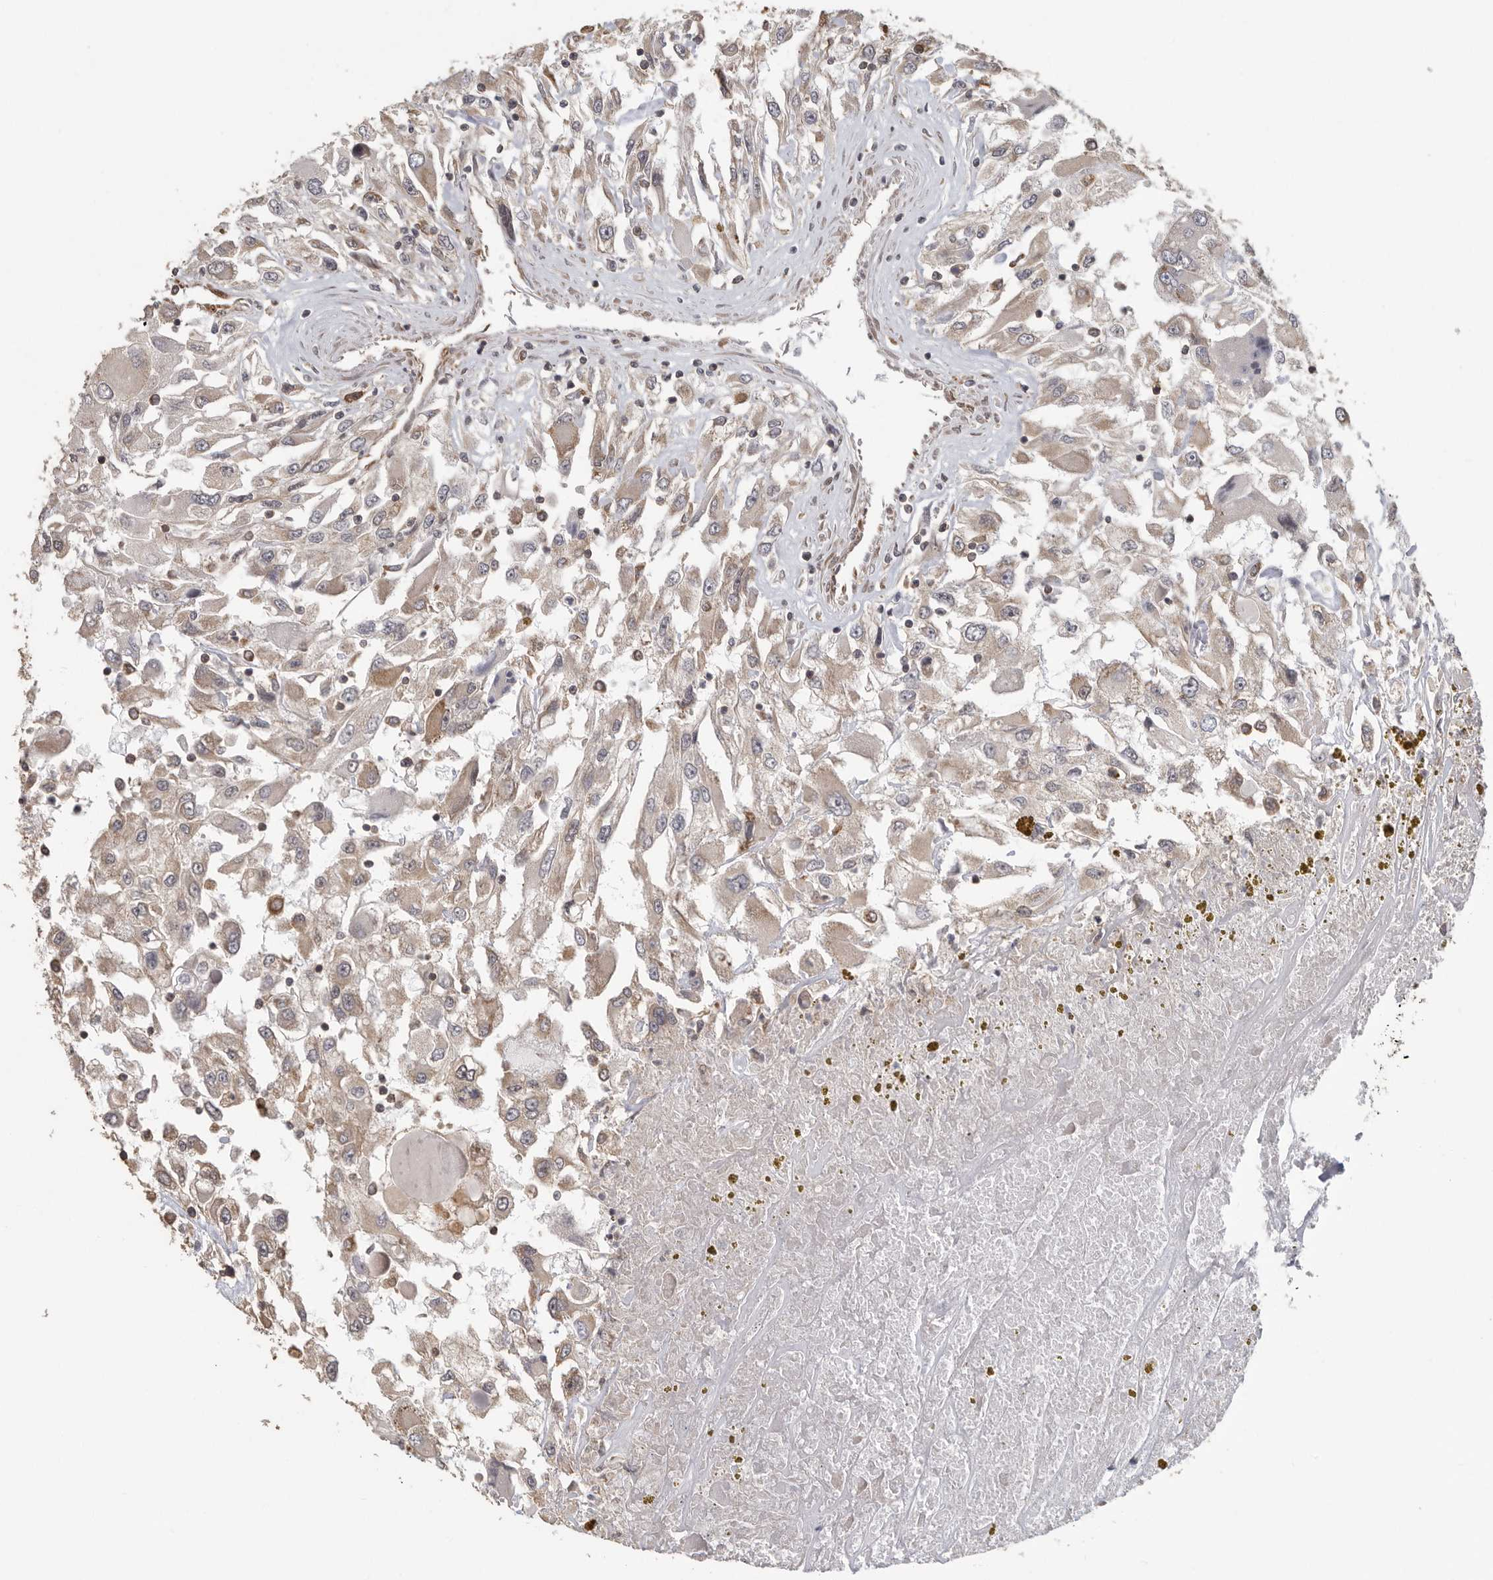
{"staining": {"intensity": "weak", "quantity": "25%-75%", "location": "cytoplasmic/membranous"}, "tissue": "renal cancer", "cell_type": "Tumor cells", "image_type": "cancer", "snomed": [{"axis": "morphology", "description": "Adenocarcinoma, NOS"}, {"axis": "topography", "description": "Kidney"}], "caption": "Protein analysis of renal cancer (adenocarcinoma) tissue shows weak cytoplasmic/membranous expression in about 25%-75% of tumor cells.", "gene": "CCT8", "patient": {"sex": "female", "age": 52}}